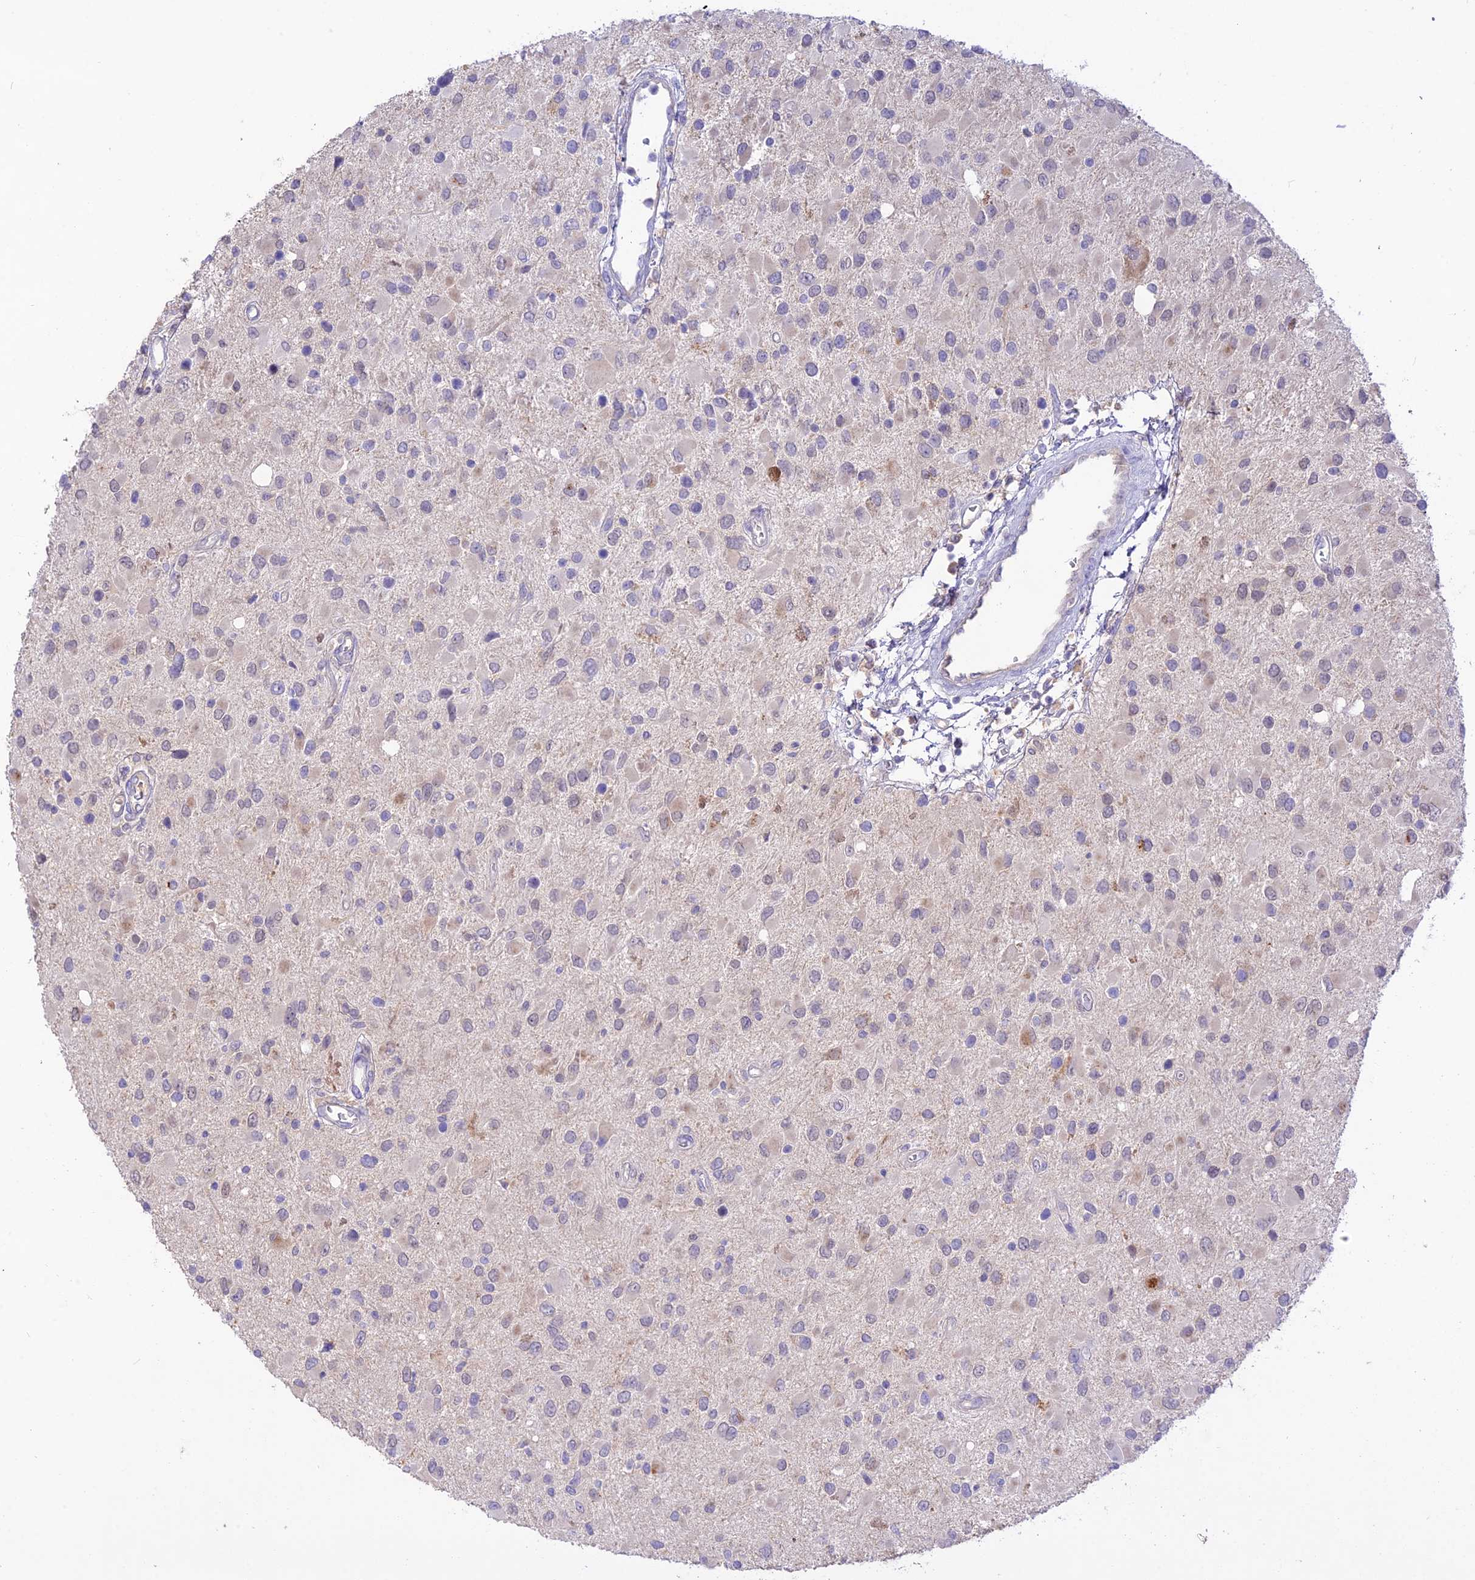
{"staining": {"intensity": "negative", "quantity": "none", "location": "none"}, "tissue": "glioma", "cell_type": "Tumor cells", "image_type": "cancer", "snomed": [{"axis": "morphology", "description": "Glioma, malignant, High grade"}, {"axis": "topography", "description": "Brain"}], "caption": "Immunohistochemistry (IHC) histopathology image of neoplastic tissue: glioma stained with DAB demonstrates no significant protein staining in tumor cells. (IHC, brightfield microscopy, high magnification).", "gene": "NLRP9", "patient": {"sex": "male", "age": 53}}